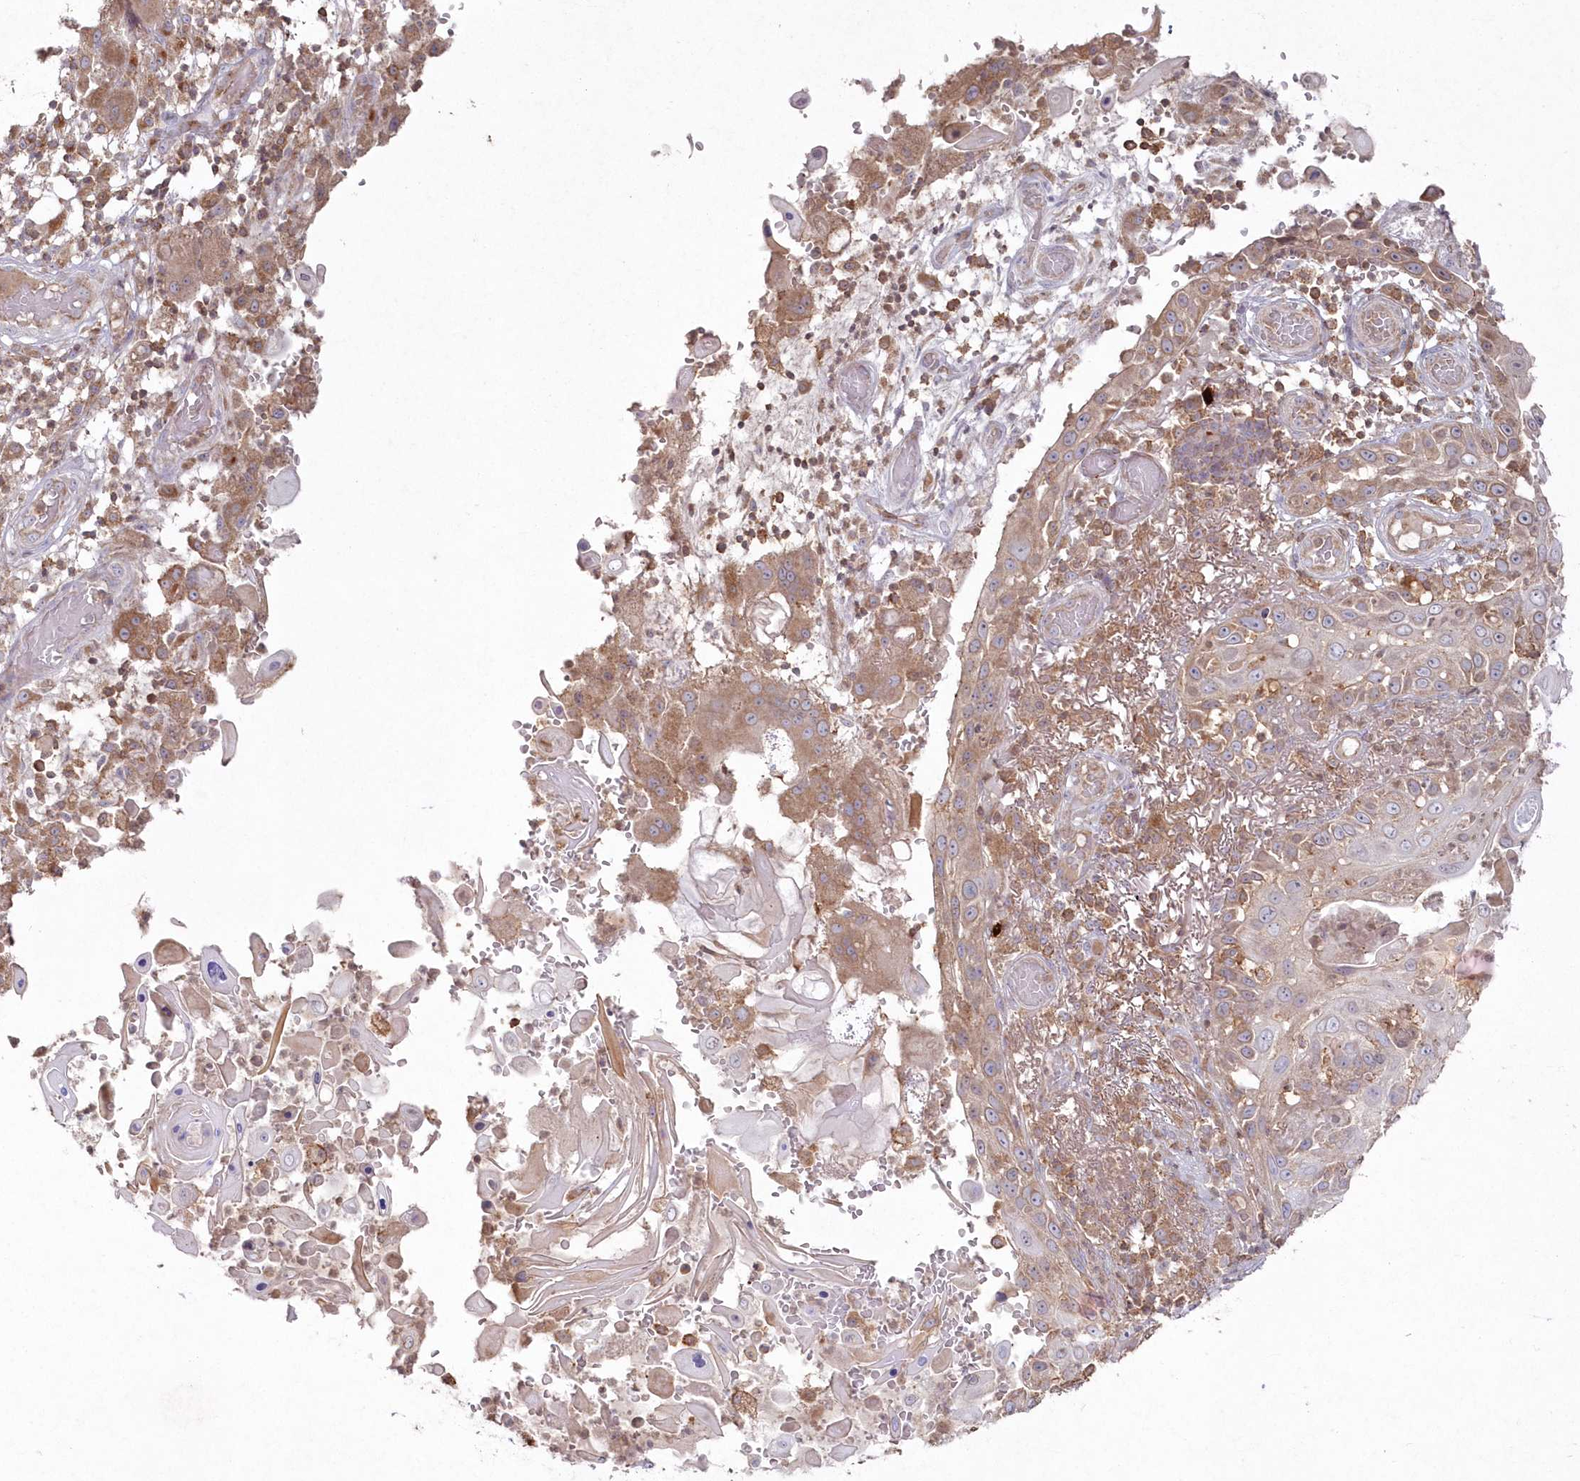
{"staining": {"intensity": "moderate", "quantity": "<25%", "location": "cytoplasmic/membranous"}, "tissue": "skin cancer", "cell_type": "Tumor cells", "image_type": "cancer", "snomed": [{"axis": "morphology", "description": "Squamous cell carcinoma, NOS"}, {"axis": "topography", "description": "Skin"}], "caption": "Human skin cancer (squamous cell carcinoma) stained with a brown dye reveals moderate cytoplasmic/membranous positive expression in approximately <25% of tumor cells.", "gene": "ARSB", "patient": {"sex": "female", "age": 44}}